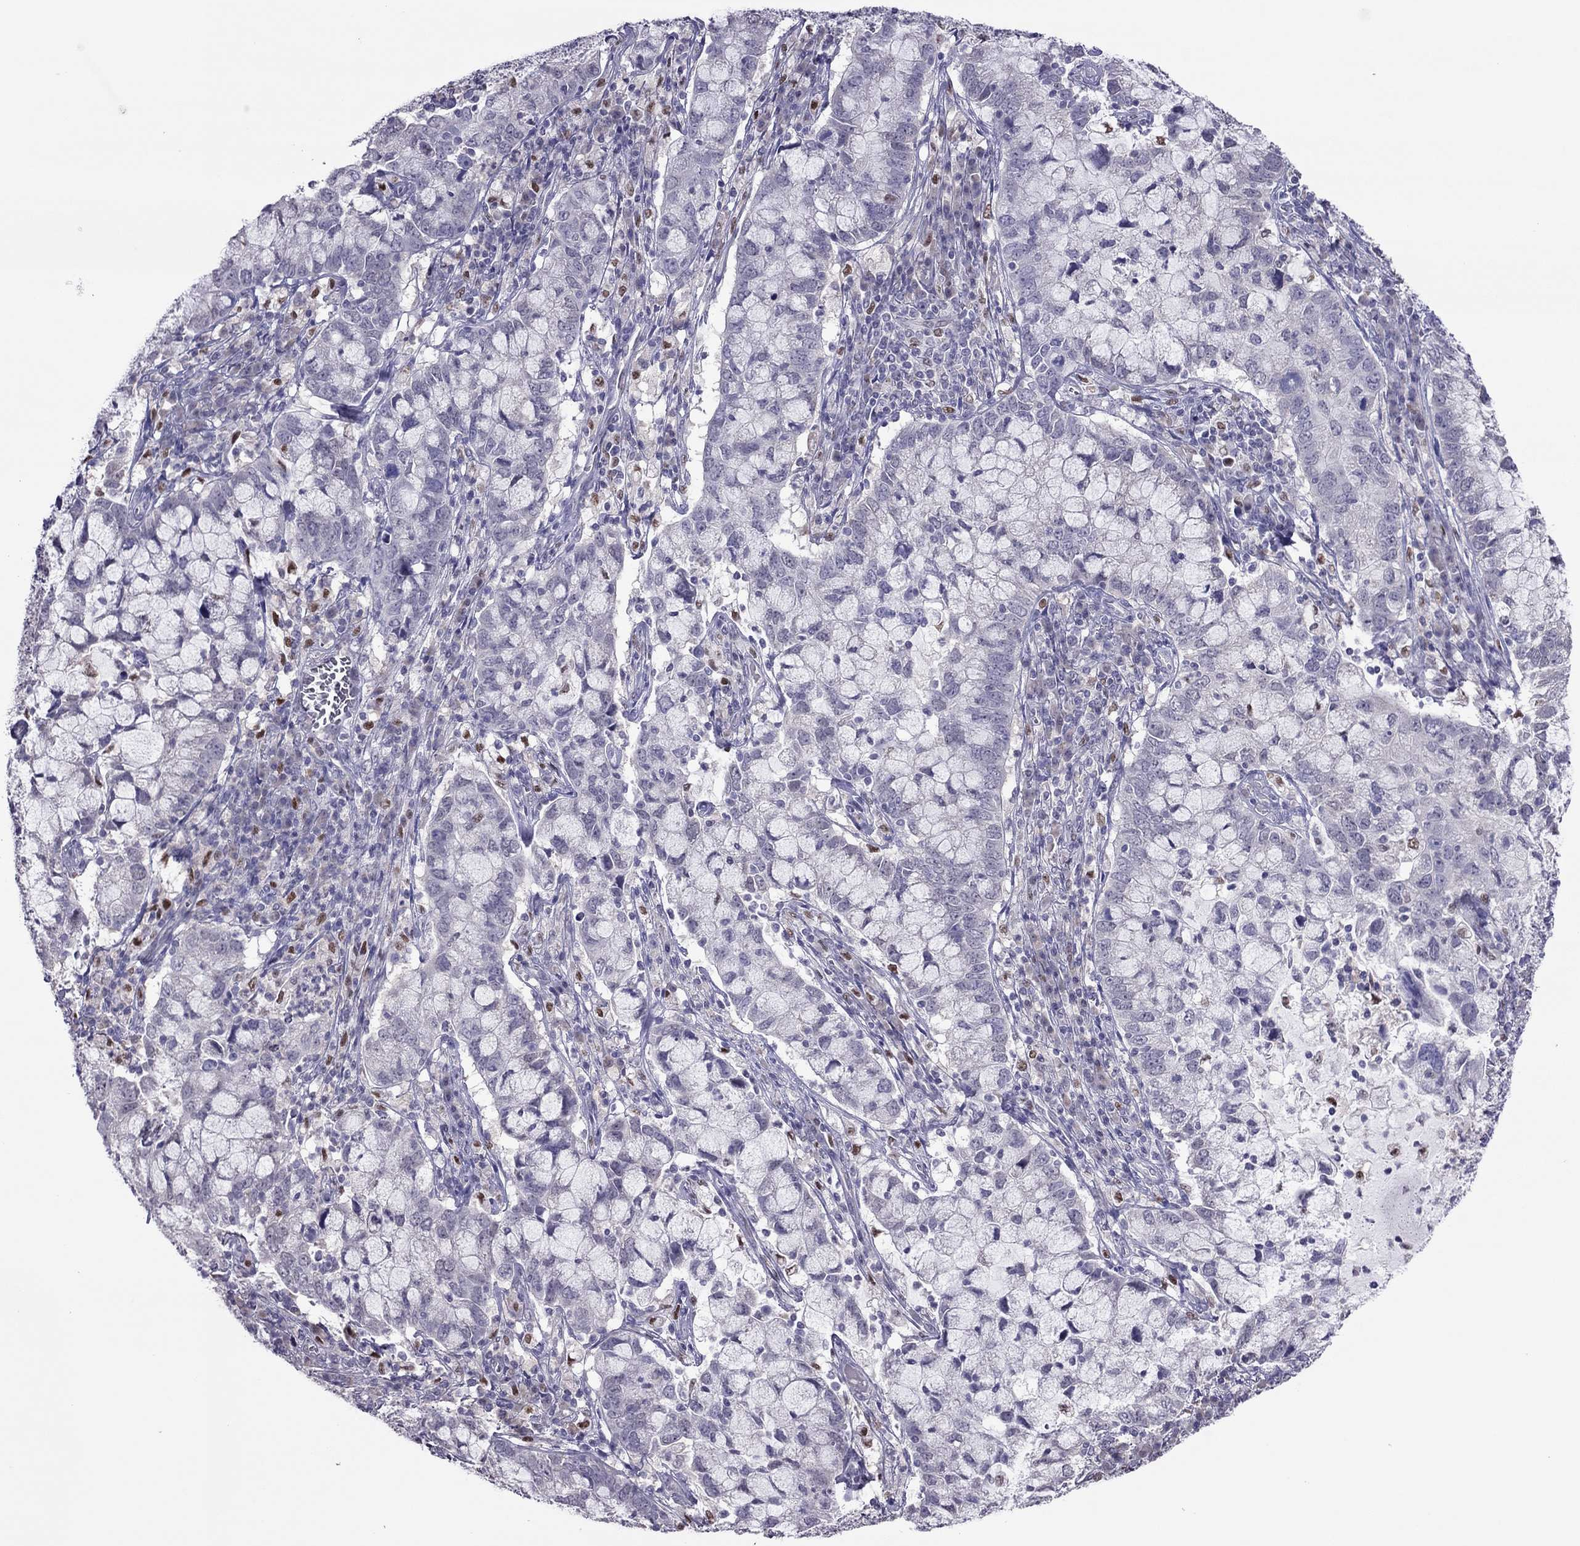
{"staining": {"intensity": "negative", "quantity": "none", "location": "none"}, "tissue": "cervical cancer", "cell_type": "Tumor cells", "image_type": "cancer", "snomed": [{"axis": "morphology", "description": "Adenocarcinoma, NOS"}, {"axis": "topography", "description": "Cervix"}], "caption": "Tumor cells are negative for protein expression in human adenocarcinoma (cervical).", "gene": "SPINT3", "patient": {"sex": "female", "age": 40}}